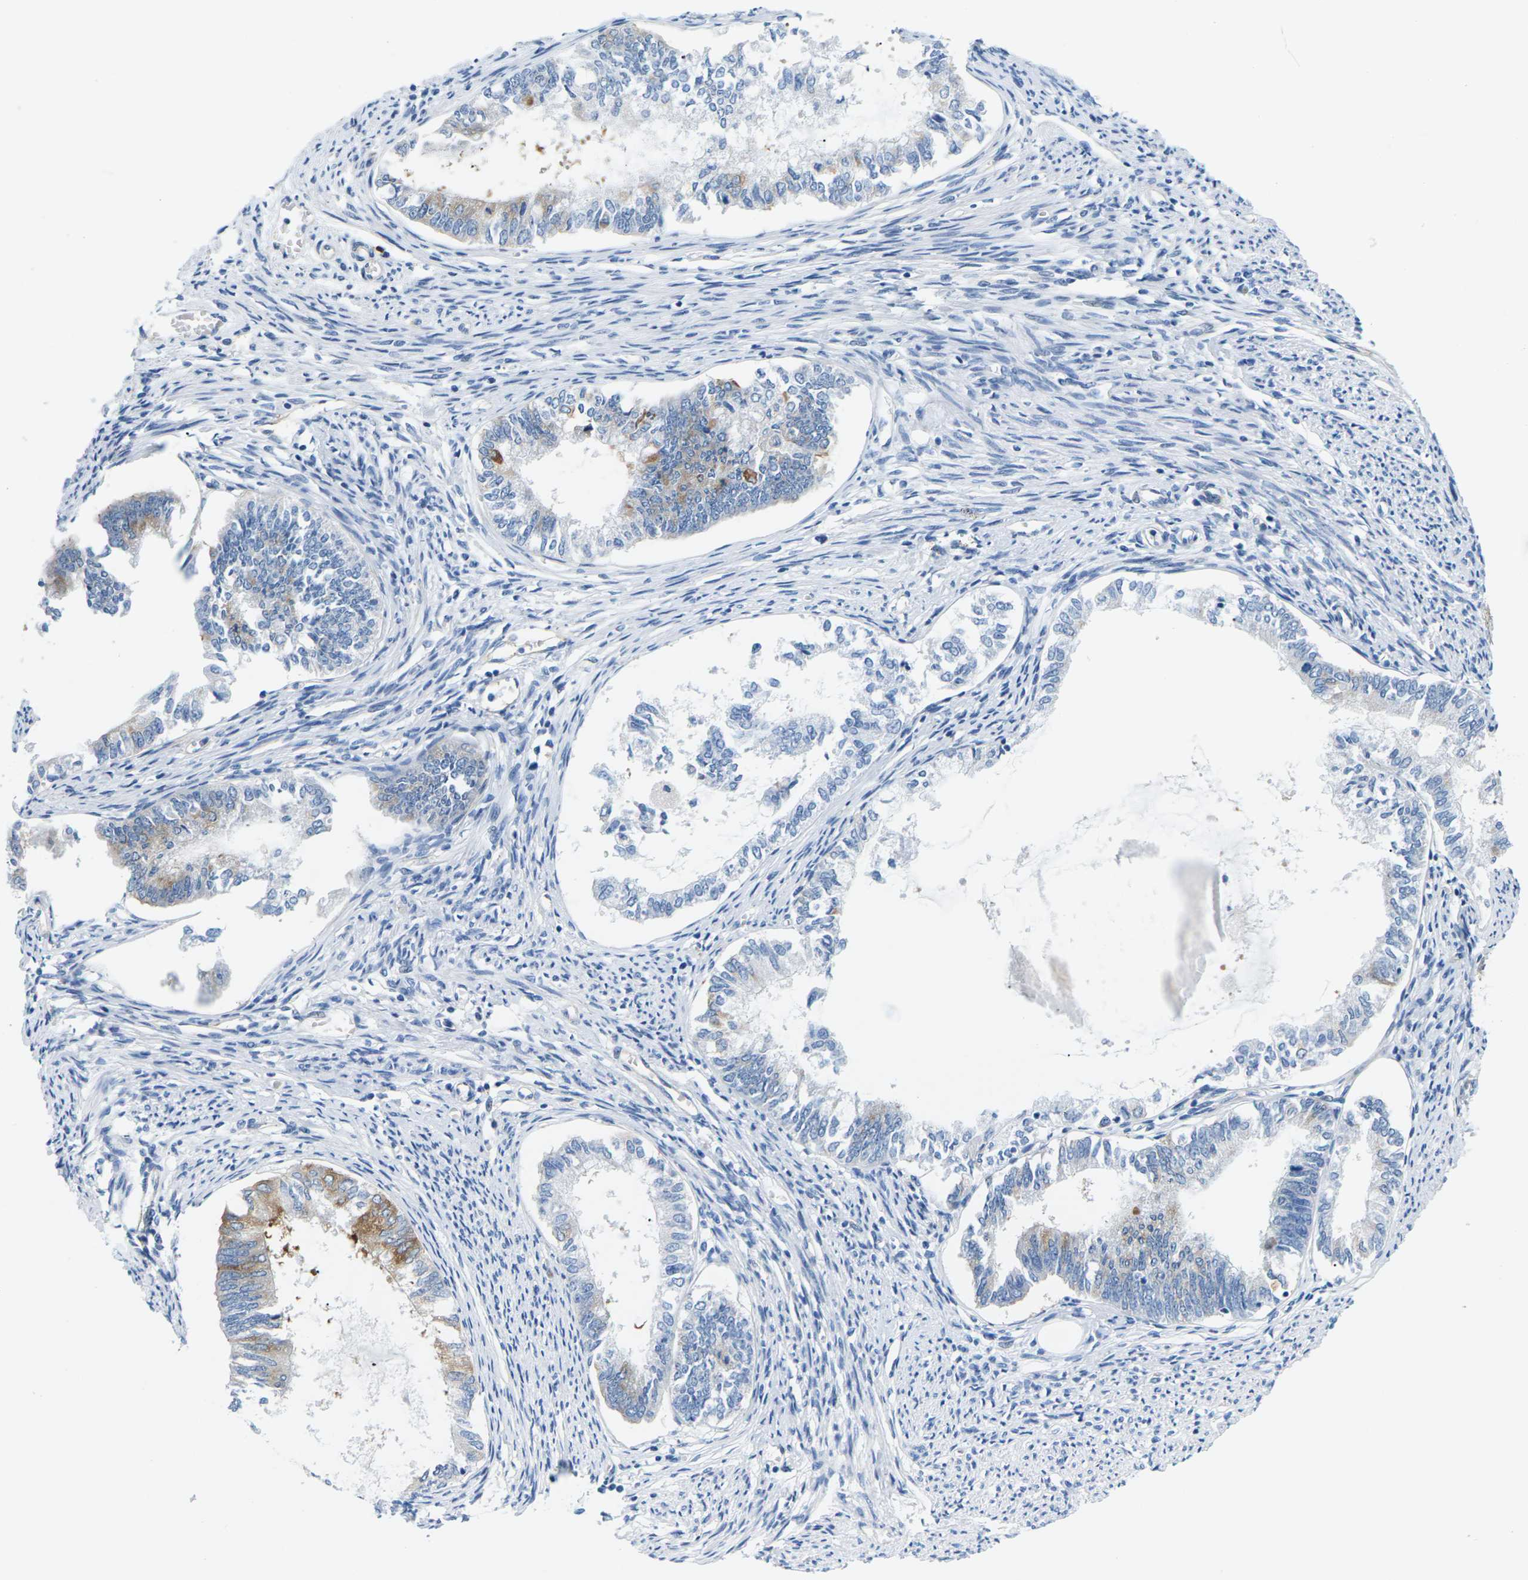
{"staining": {"intensity": "moderate", "quantity": "<25%", "location": "cytoplasmic/membranous"}, "tissue": "endometrial cancer", "cell_type": "Tumor cells", "image_type": "cancer", "snomed": [{"axis": "morphology", "description": "Adenocarcinoma, NOS"}, {"axis": "topography", "description": "Endometrium"}], "caption": "Brown immunohistochemical staining in adenocarcinoma (endometrial) shows moderate cytoplasmic/membranous staining in approximately <25% of tumor cells.", "gene": "SYNGR2", "patient": {"sex": "female", "age": 86}}